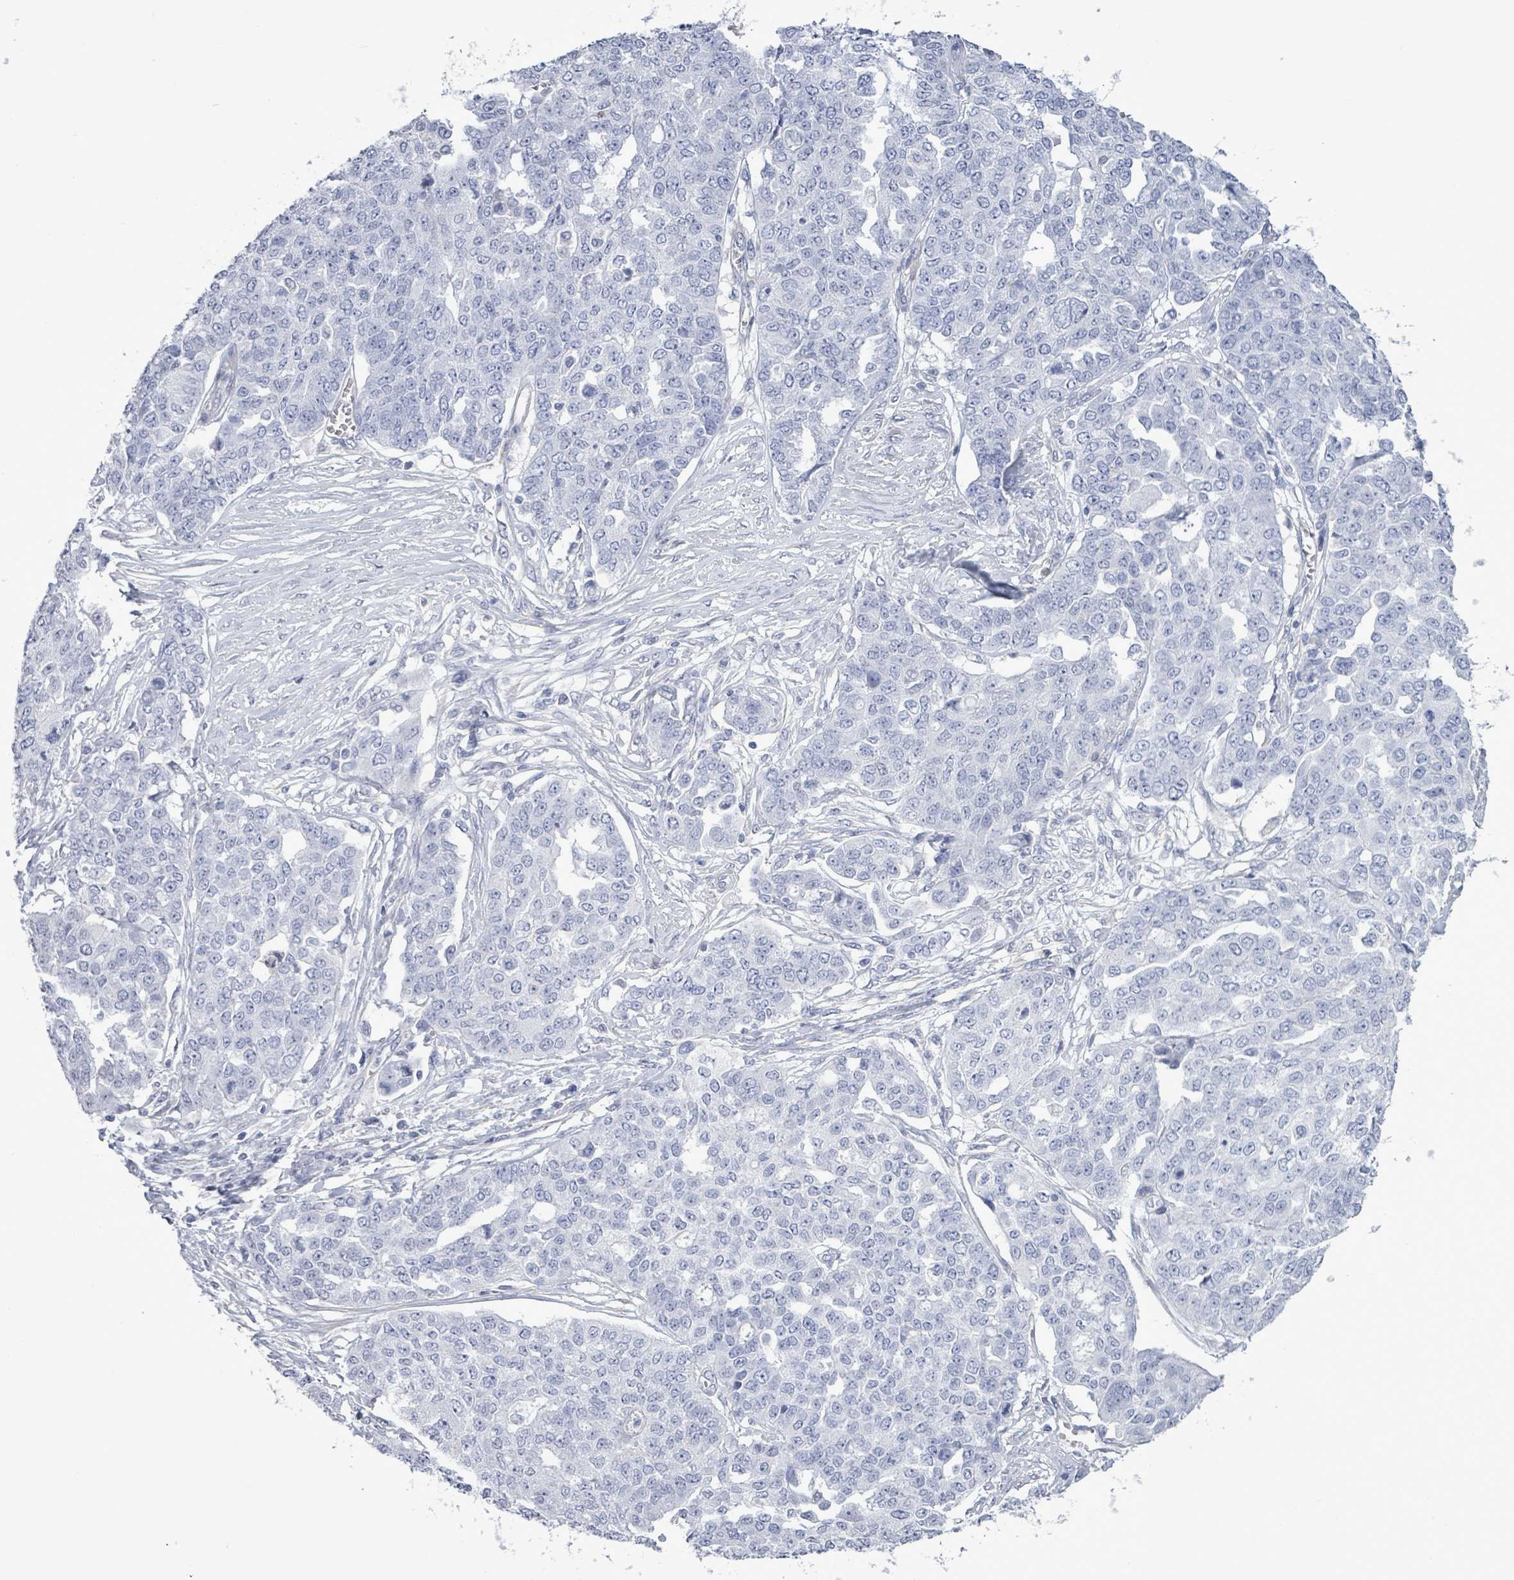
{"staining": {"intensity": "negative", "quantity": "none", "location": "none"}, "tissue": "ovarian cancer", "cell_type": "Tumor cells", "image_type": "cancer", "snomed": [{"axis": "morphology", "description": "Cystadenocarcinoma, serous, NOS"}, {"axis": "topography", "description": "Soft tissue"}, {"axis": "topography", "description": "Ovary"}], "caption": "DAB immunohistochemical staining of human ovarian serous cystadenocarcinoma reveals no significant expression in tumor cells. (Stains: DAB immunohistochemistry (IHC) with hematoxylin counter stain, Microscopy: brightfield microscopy at high magnification).", "gene": "CT45A5", "patient": {"sex": "female", "age": 57}}